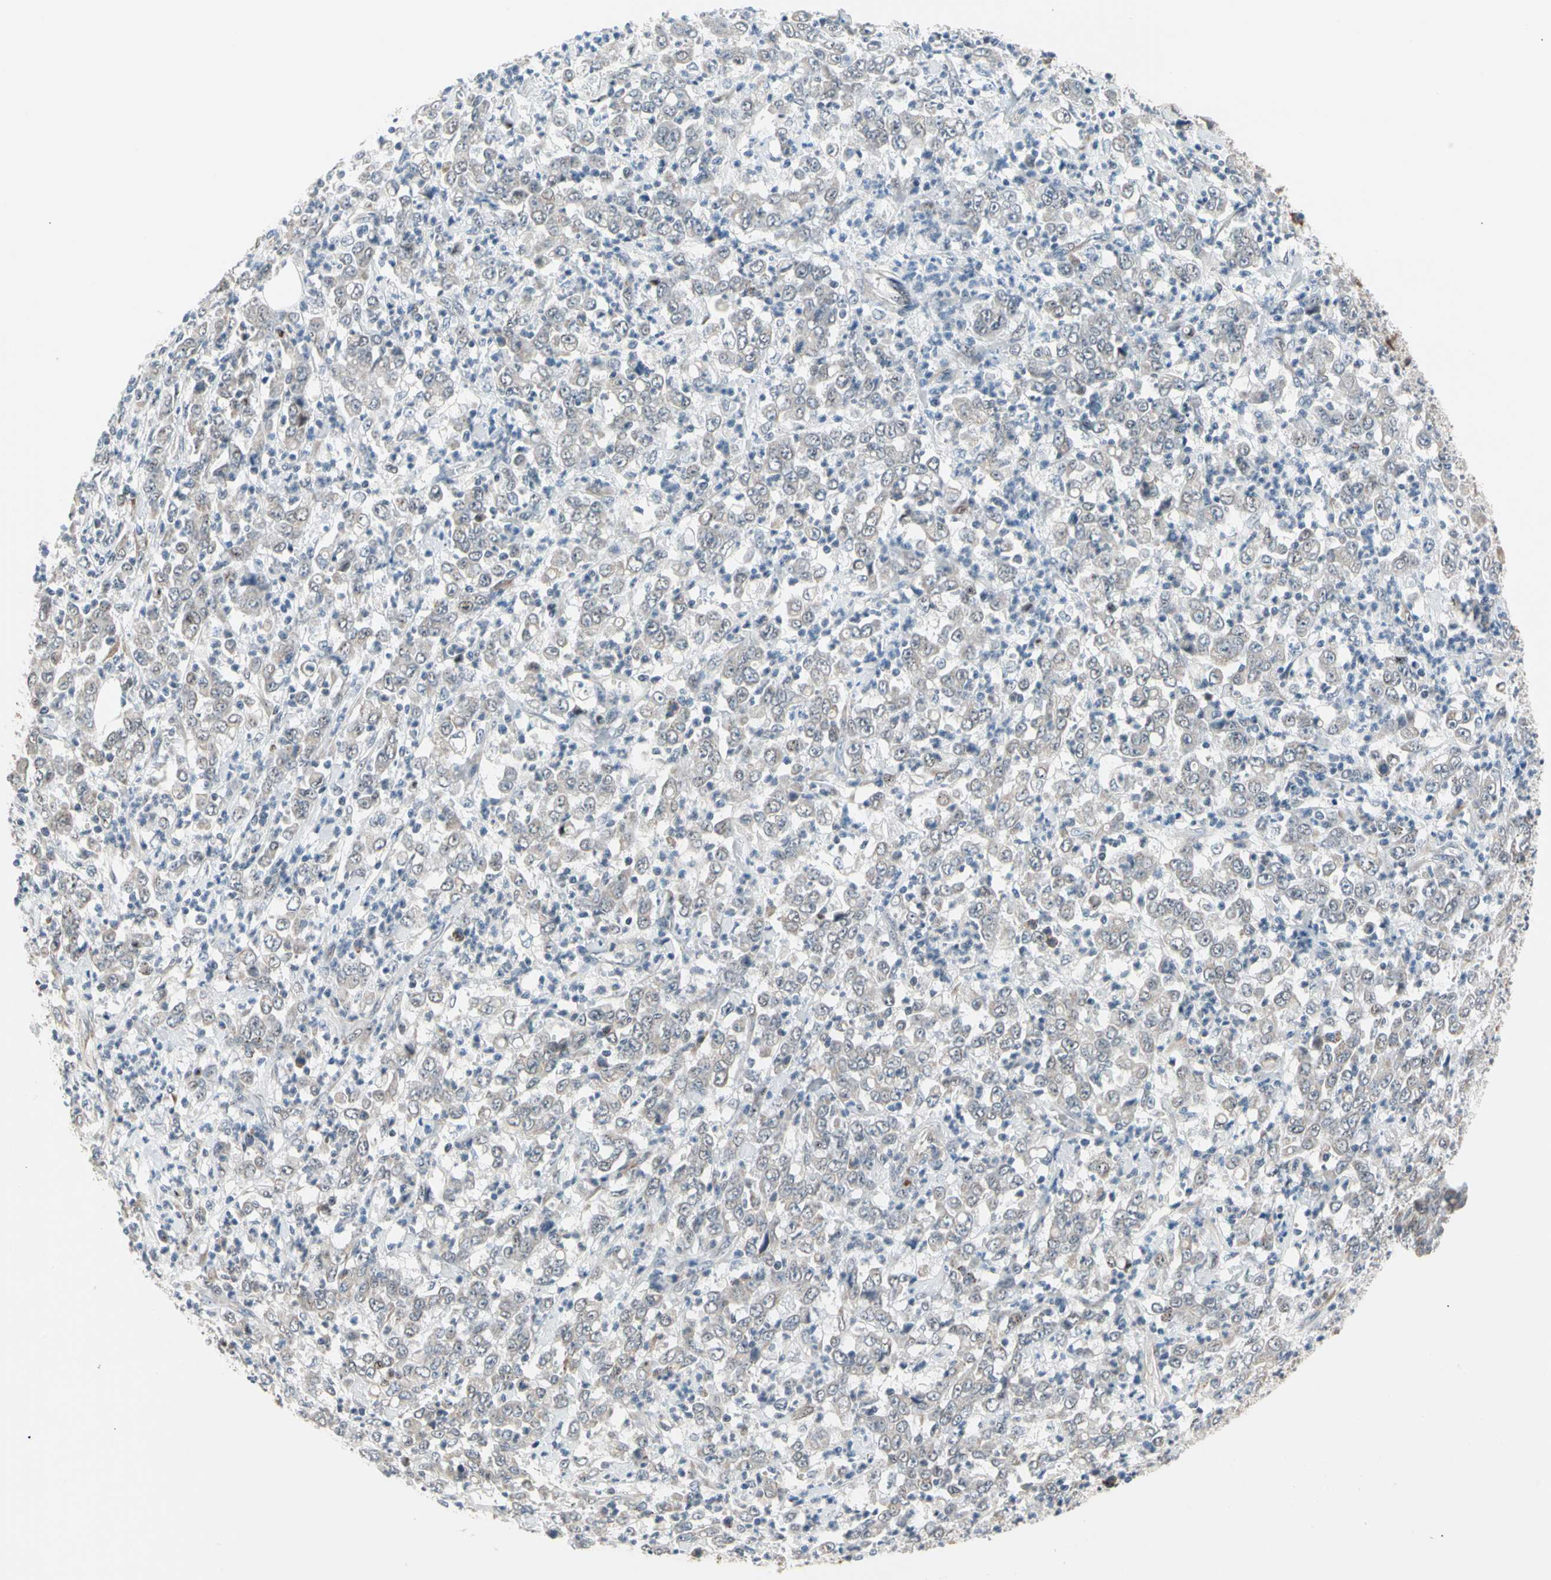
{"staining": {"intensity": "weak", "quantity": "25%-75%", "location": "cytoplasmic/membranous,nuclear"}, "tissue": "stomach cancer", "cell_type": "Tumor cells", "image_type": "cancer", "snomed": [{"axis": "morphology", "description": "Adenocarcinoma, NOS"}, {"axis": "topography", "description": "Stomach, lower"}], "caption": "Tumor cells show low levels of weak cytoplasmic/membranous and nuclear staining in approximately 25%-75% of cells in stomach adenocarcinoma. (Brightfield microscopy of DAB IHC at high magnification).", "gene": "MARK1", "patient": {"sex": "female", "age": 71}}